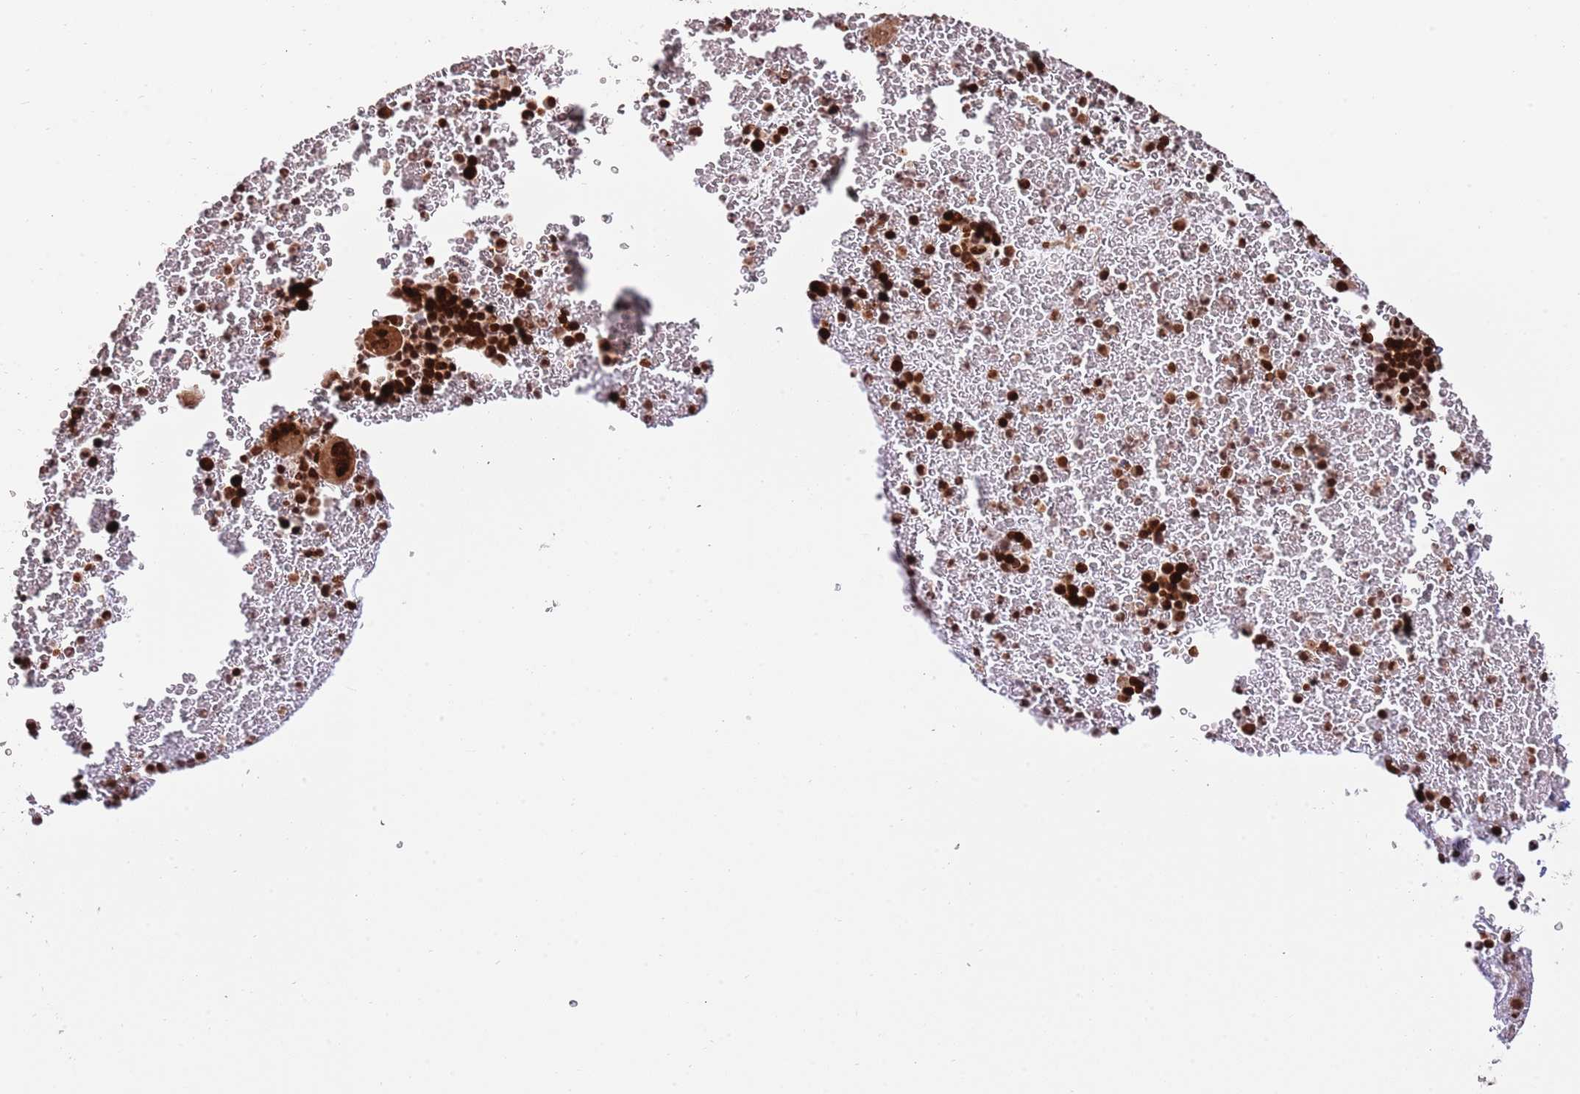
{"staining": {"intensity": "strong", "quantity": "25%-75%", "location": "cytoplasmic/membranous,nuclear"}, "tissue": "bone marrow", "cell_type": "Hematopoietic cells", "image_type": "normal", "snomed": [{"axis": "morphology", "description": "Normal tissue, NOS"}, {"axis": "topography", "description": "Bone marrow"}], "caption": "Protein positivity by immunohistochemistry displays strong cytoplasmic/membranous,nuclear positivity in approximately 25%-75% of hematopoietic cells in benign bone marrow.", "gene": "RIF1", "patient": {"sex": "male", "age": 11}}